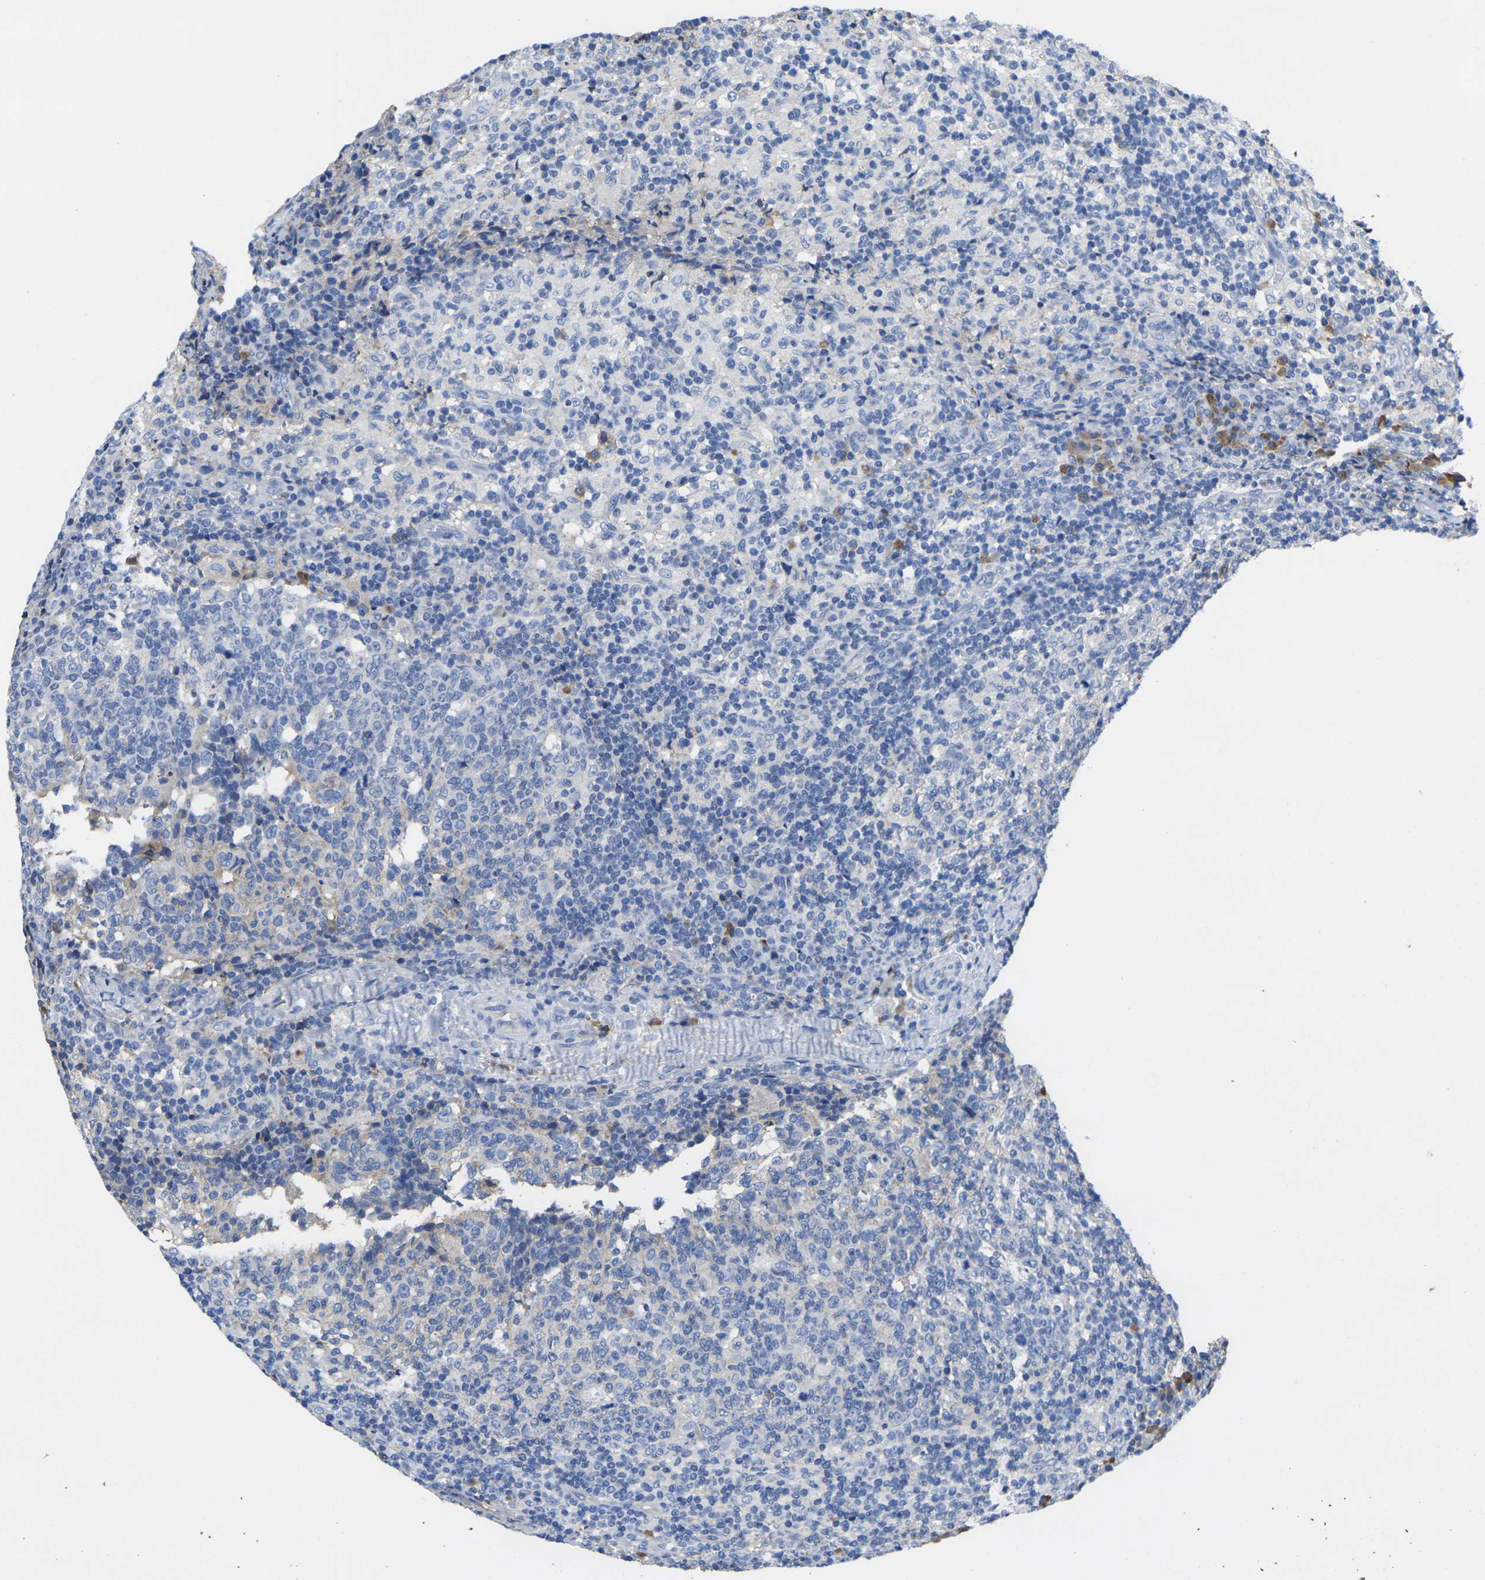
{"staining": {"intensity": "negative", "quantity": "none", "location": "none"}, "tissue": "lymph node", "cell_type": "Germinal center cells", "image_type": "normal", "snomed": [{"axis": "morphology", "description": "Normal tissue, NOS"}, {"axis": "morphology", "description": "Inflammation, NOS"}, {"axis": "topography", "description": "Lymph node"}], "caption": "Benign lymph node was stained to show a protein in brown. There is no significant staining in germinal center cells. The staining was performed using DAB (3,3'-diaminobenzidine) to visualize the protein expression in brown, while the nuclei were stained in blue with hematoxylin (Magnification: 20x).", "gene": "GREM2", "patient": {"sex": "male", "age": 55}}